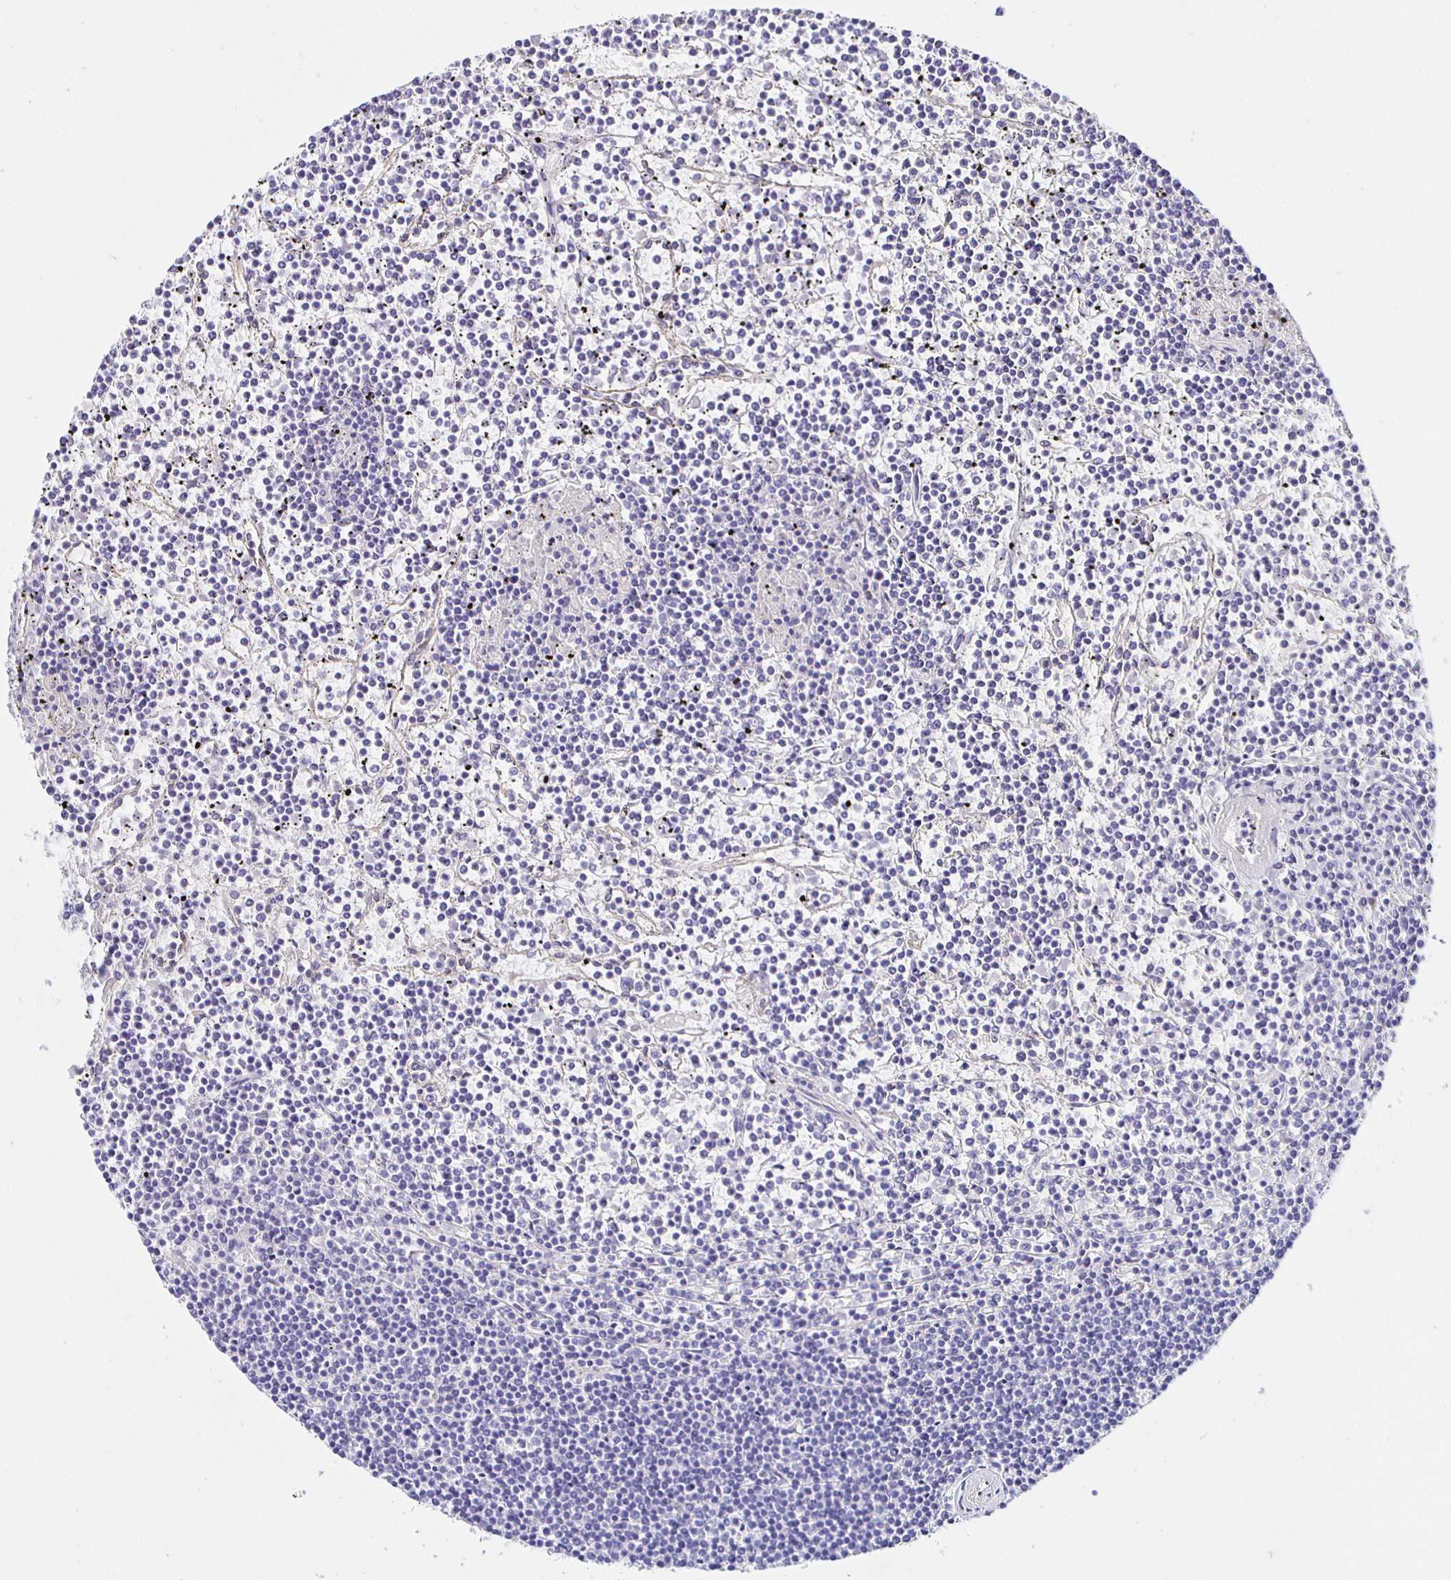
{"staining": {"intensity": "negative", "quantity": "none", "location": "none"}, "tissue": "lymphoma", "cell_type": "Tumor cells", "image_type": "cancer", "snomed": [{"axis": "morphology", "description": "Malignant lymphoma, non-Hodgkin's type, Low grade"}, {"axis": "topography", "description": "Spleen"}], "caption": "Immunohistochemical staining of human malignant lymphoma, non-Hodgkin's type (low-grade) displays no significant positivity in tumor cells. Brightfield microscopy of IHC stained with DAB (3,3'-diaminobenzidine) (brown) and hematoxylin (blue), captured at high magnification.", "gene": "HSPA4L", "patient": {"sex": "female", "age": 19}}